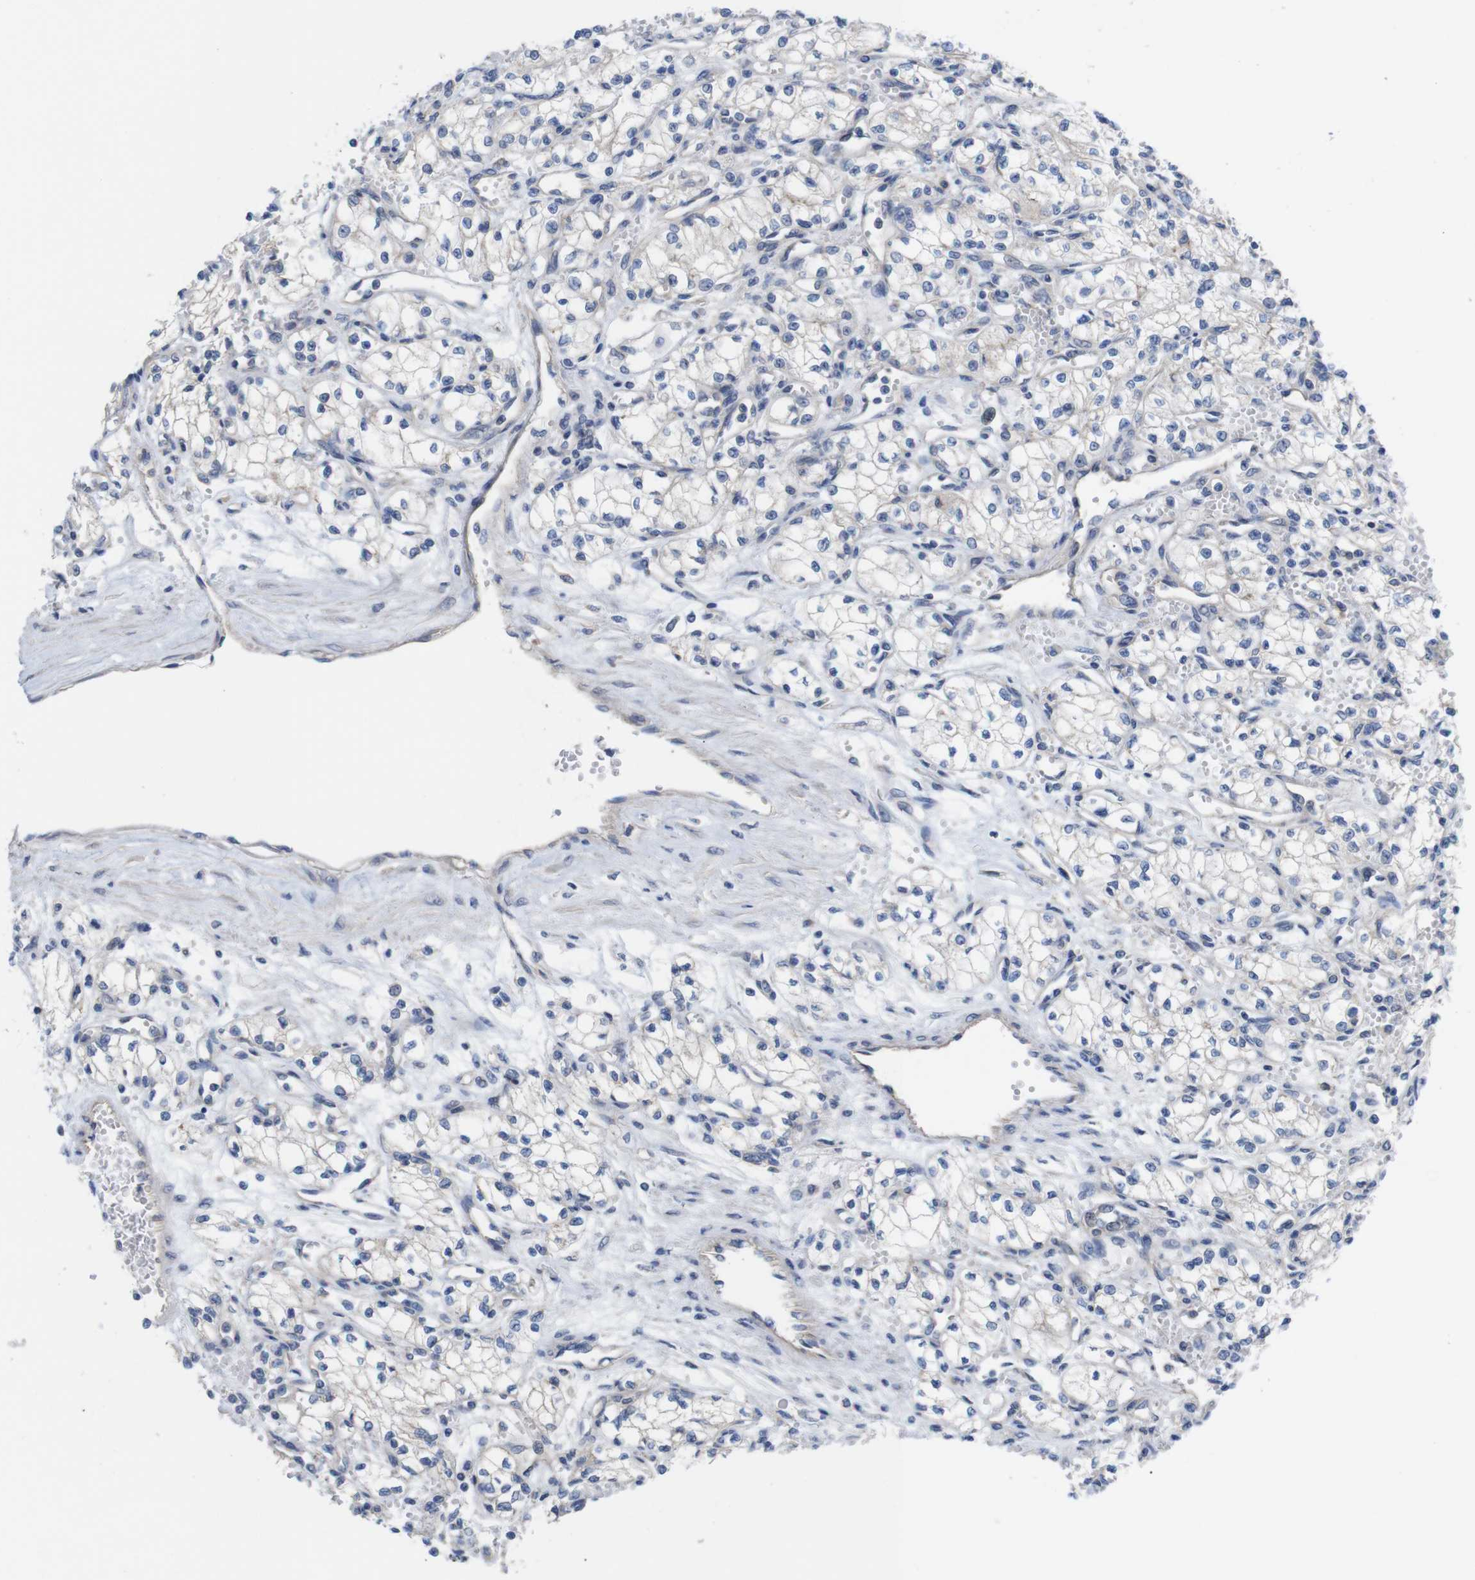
{"staining": {"intensity": "negative", "quantity": "none", "location": "none"}, "tissue": "renal cancer", "cell_type": "Tumor cells", "image_type": "cancer", "snomed": [{"axis": "morphology", "description": "Normal tissue, NOS"}, {"axis": "morphology", "description": "Adenocarcinoma, NOS"}, {"axis": "topography", "description": "Kidney"}], "caption": "The photomicrograph reveals no significant positivity in tumor cells of adenocarcinoma (renal).", "gene": "USH1C", "patient": {"sex": "male", "age": 59}}